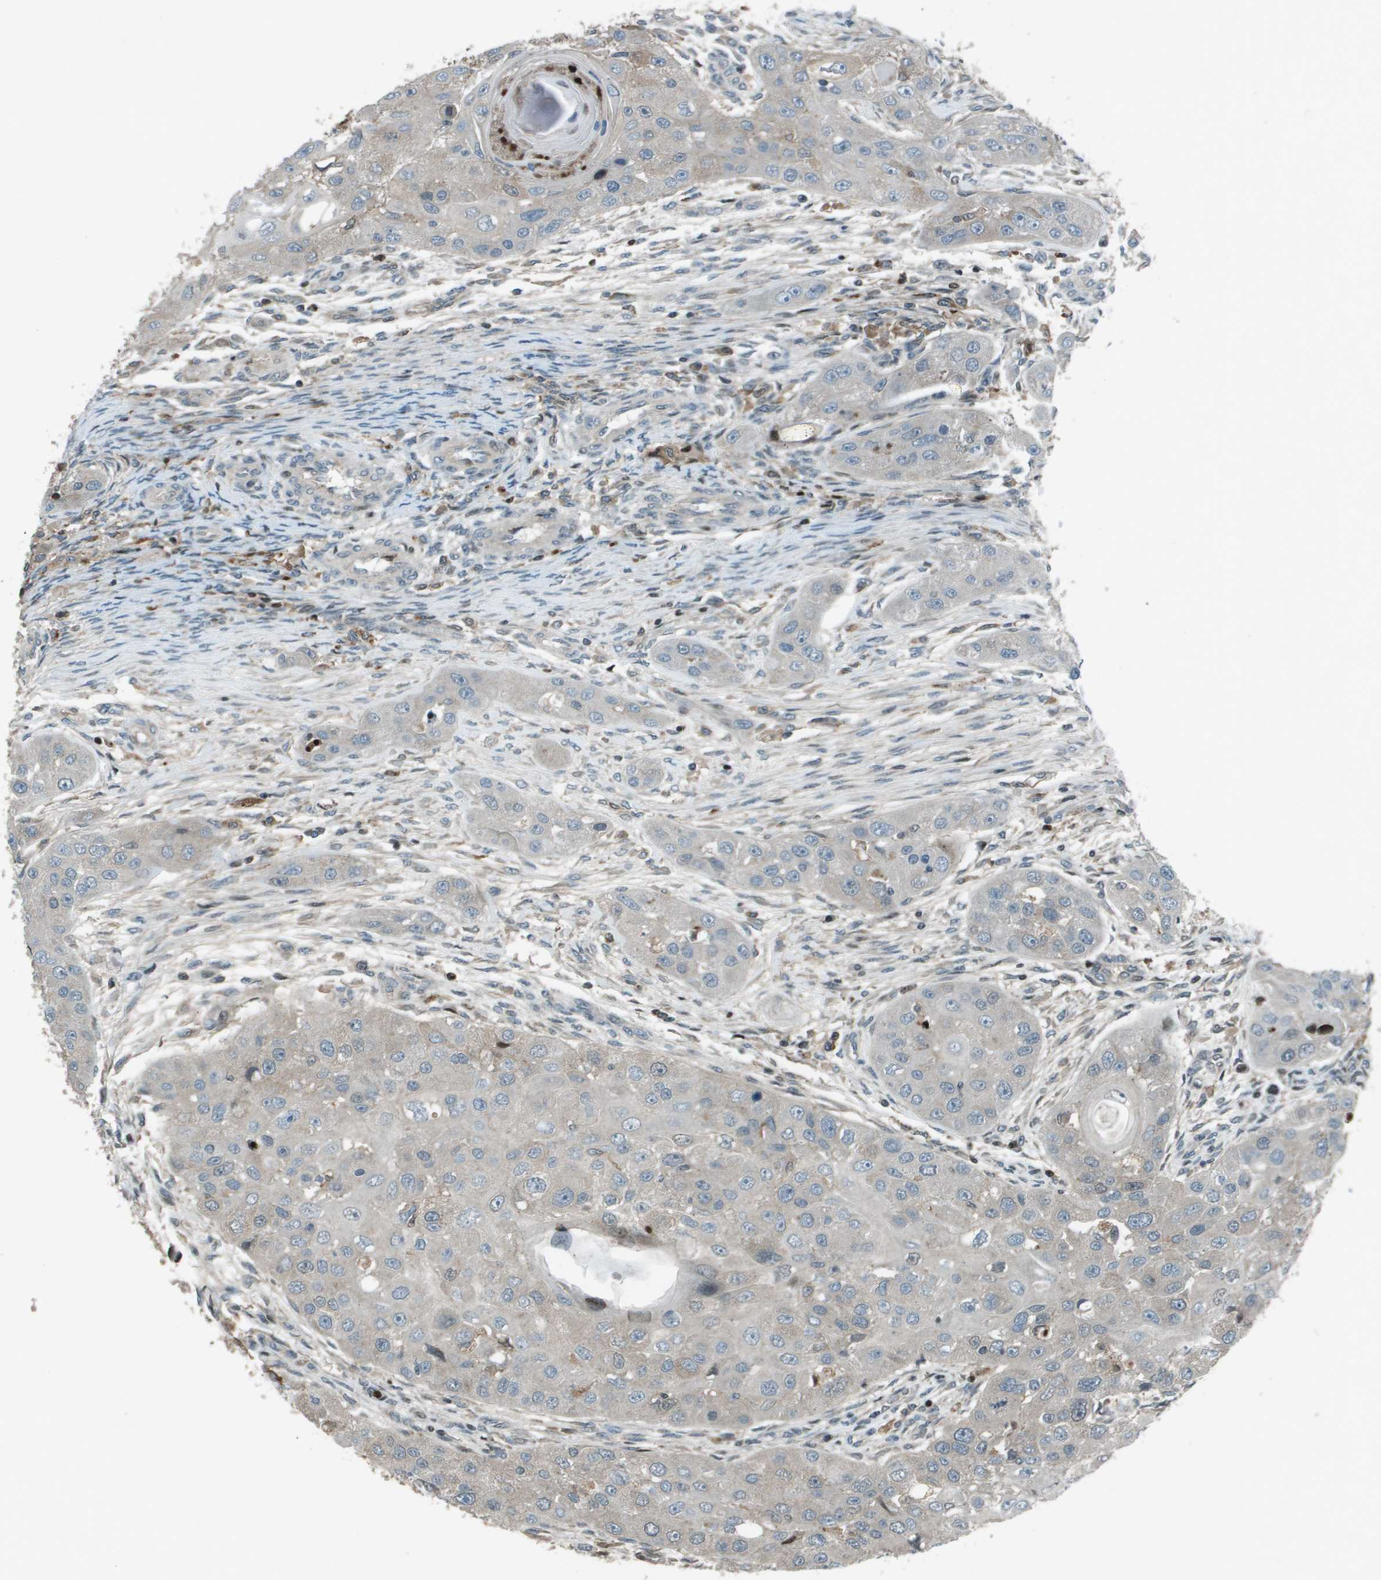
{"staining": {"intensity": "weak", "quantity": "<25%", "location": "cytoplasmic/membranous"}, "tissue": "head and neck cancer", "cell_type": "Tumor cells", "image_type": "cancer", "snomed": [{"axis": "morphology", "description": "Normal tissue, NOS"}, {"axis": "morphology", "description": "Squamous cell carcinoma, NOS"}, {"axis": "topography", "description": "Skeletal muscle"}, {"axis": "topography", "description": "Head-Neck"}], "caption": "Tumor cells are negative for brown protein staining in squamous cell carcinoma (head and neck).", "gene": "CXCL12", "patient": {"sex": "male", "age": 51}}